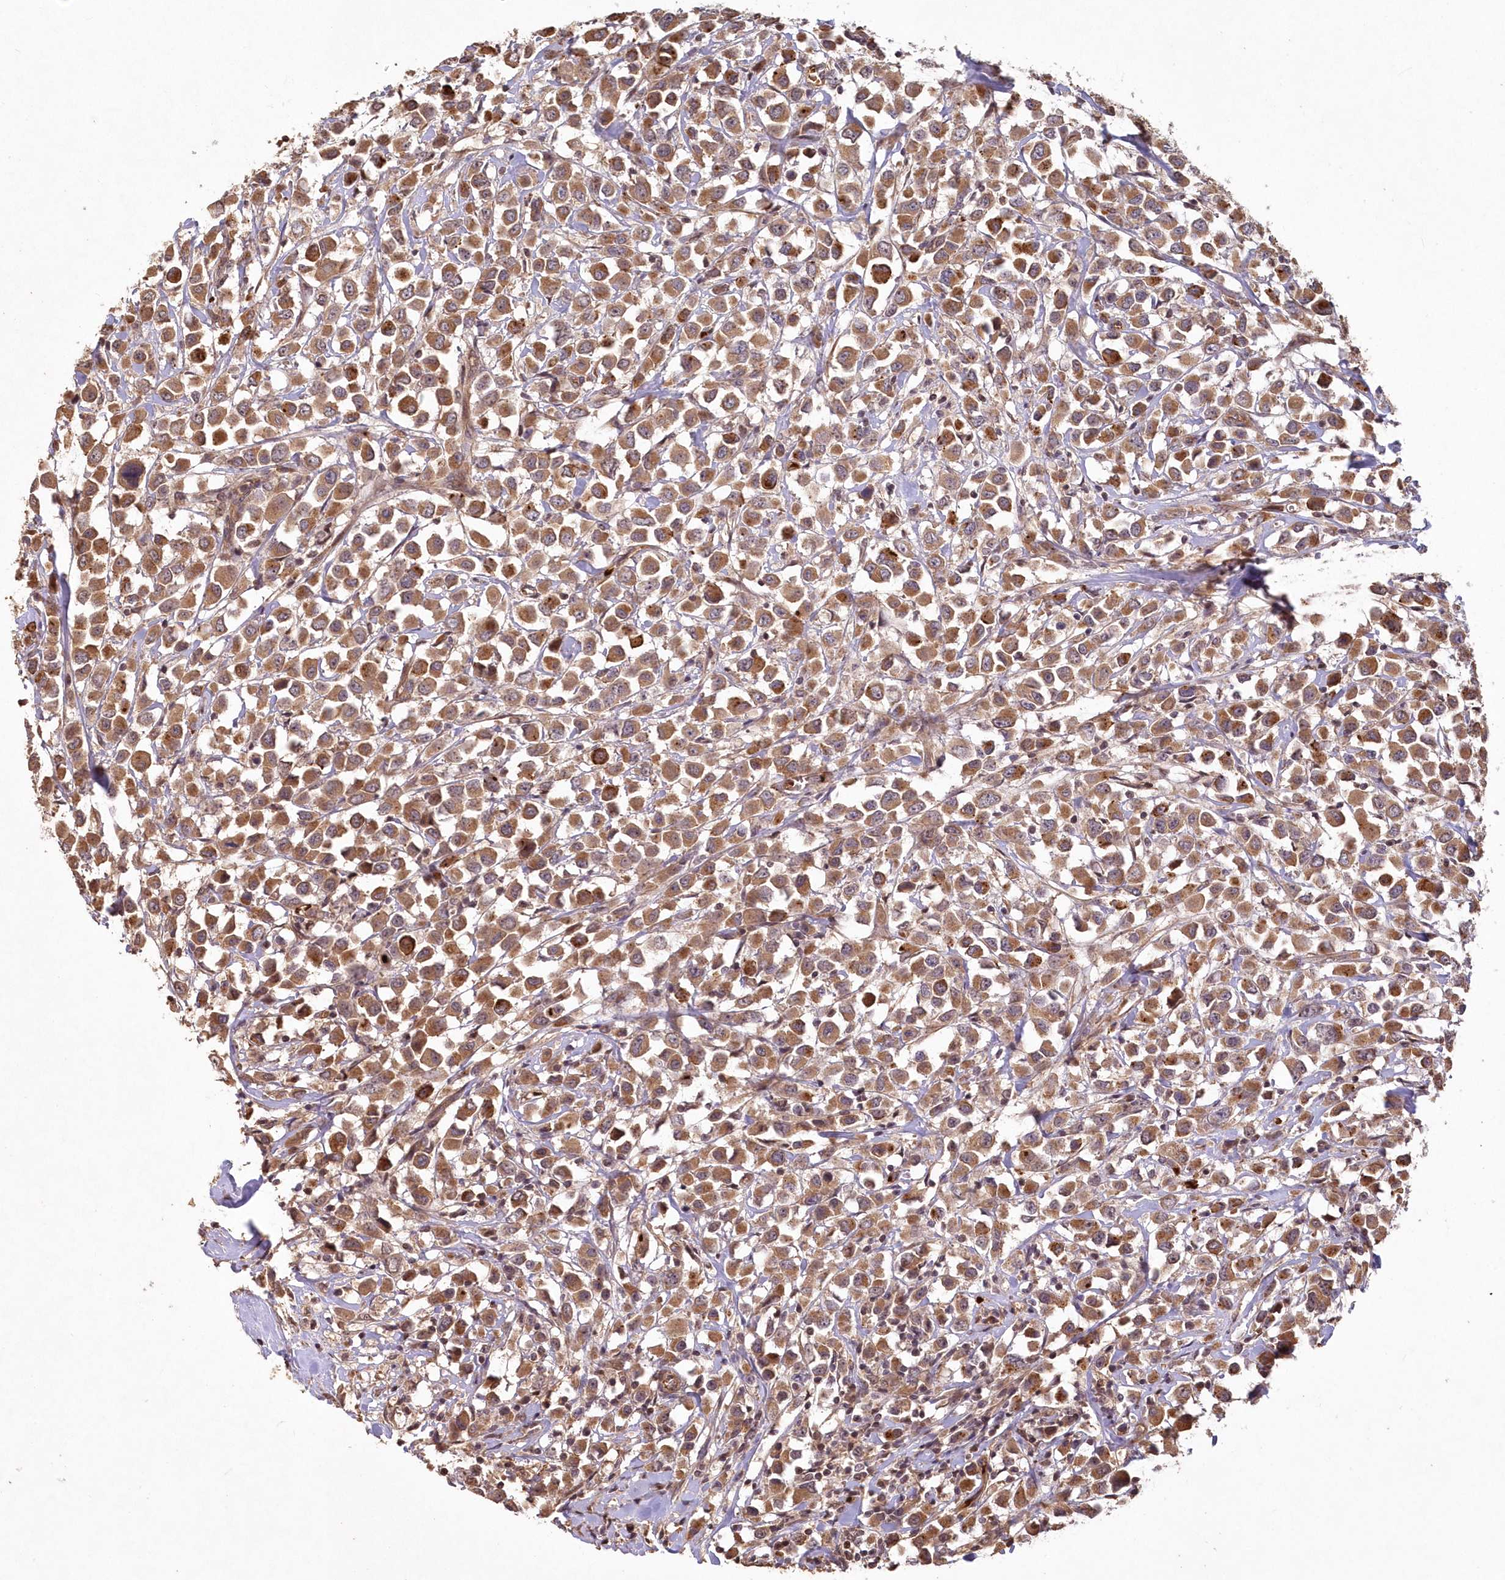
{"staining": {"intensity": "moderate", "quantity": ">75%", "location": "cytoplasmic/membranous"}, "tissue": "breast cancer", "cell_type": "Tumor cells", "image_type": "cancer", "snomed": [{"axis": "morphology", "description": "Duct carcinoma"}, {"axis": "topography", "description": "Breast"}], "caption": "Tumor cells exhibit medium levels of moderate cytoplasmic/membranous expression in about >75% of cells in human breast cancer (intraductal carcinoma). (DAB IHC, brown staining for protein, blue staining for nuclei).", "gene": "HYCC2", "patient": {"sex": "female", "age": 61}}